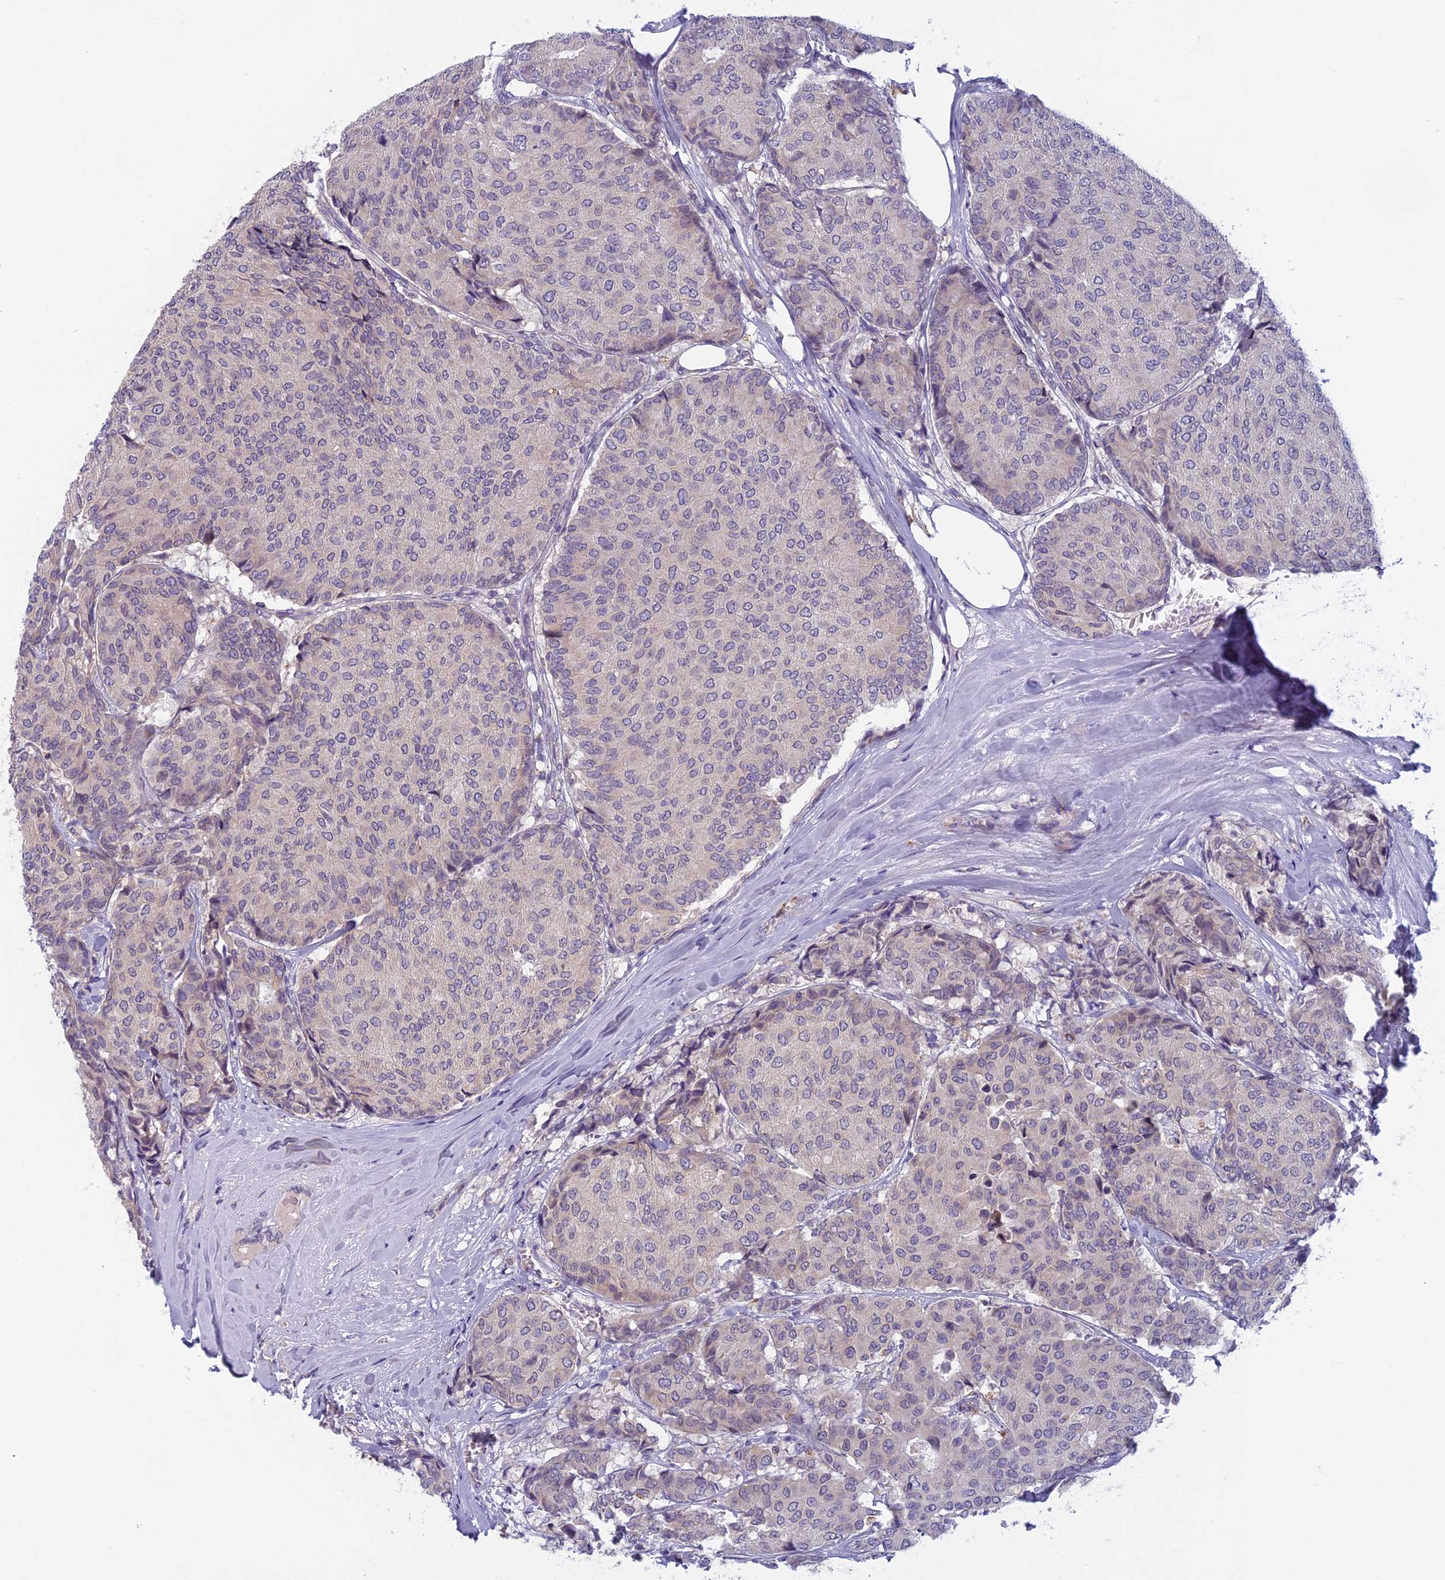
{"staining": {"intensity": "negative", "quantity": "none", "location": "none"}, "tissue": "breast cancer", "cell_type": "Tumor cells", "image_type": "cancer", "snomed": [{"axis": "morphology", "description": "Duct carcinoma"}, {"axis": "topography", "description": "Breast"}], "caption": "The immunohistochemistry micrograph has no significant staining in tumor cells of breast cancer tissue. Brightfield microscopy of immunohistochemistry stained with DAB (3,3'-diaminobenzidine) (brown) and hematoxylin (blue), captured at high magnification.", "gene": "SEMA7A", "patient": {"sex": "female", "age": 75}}